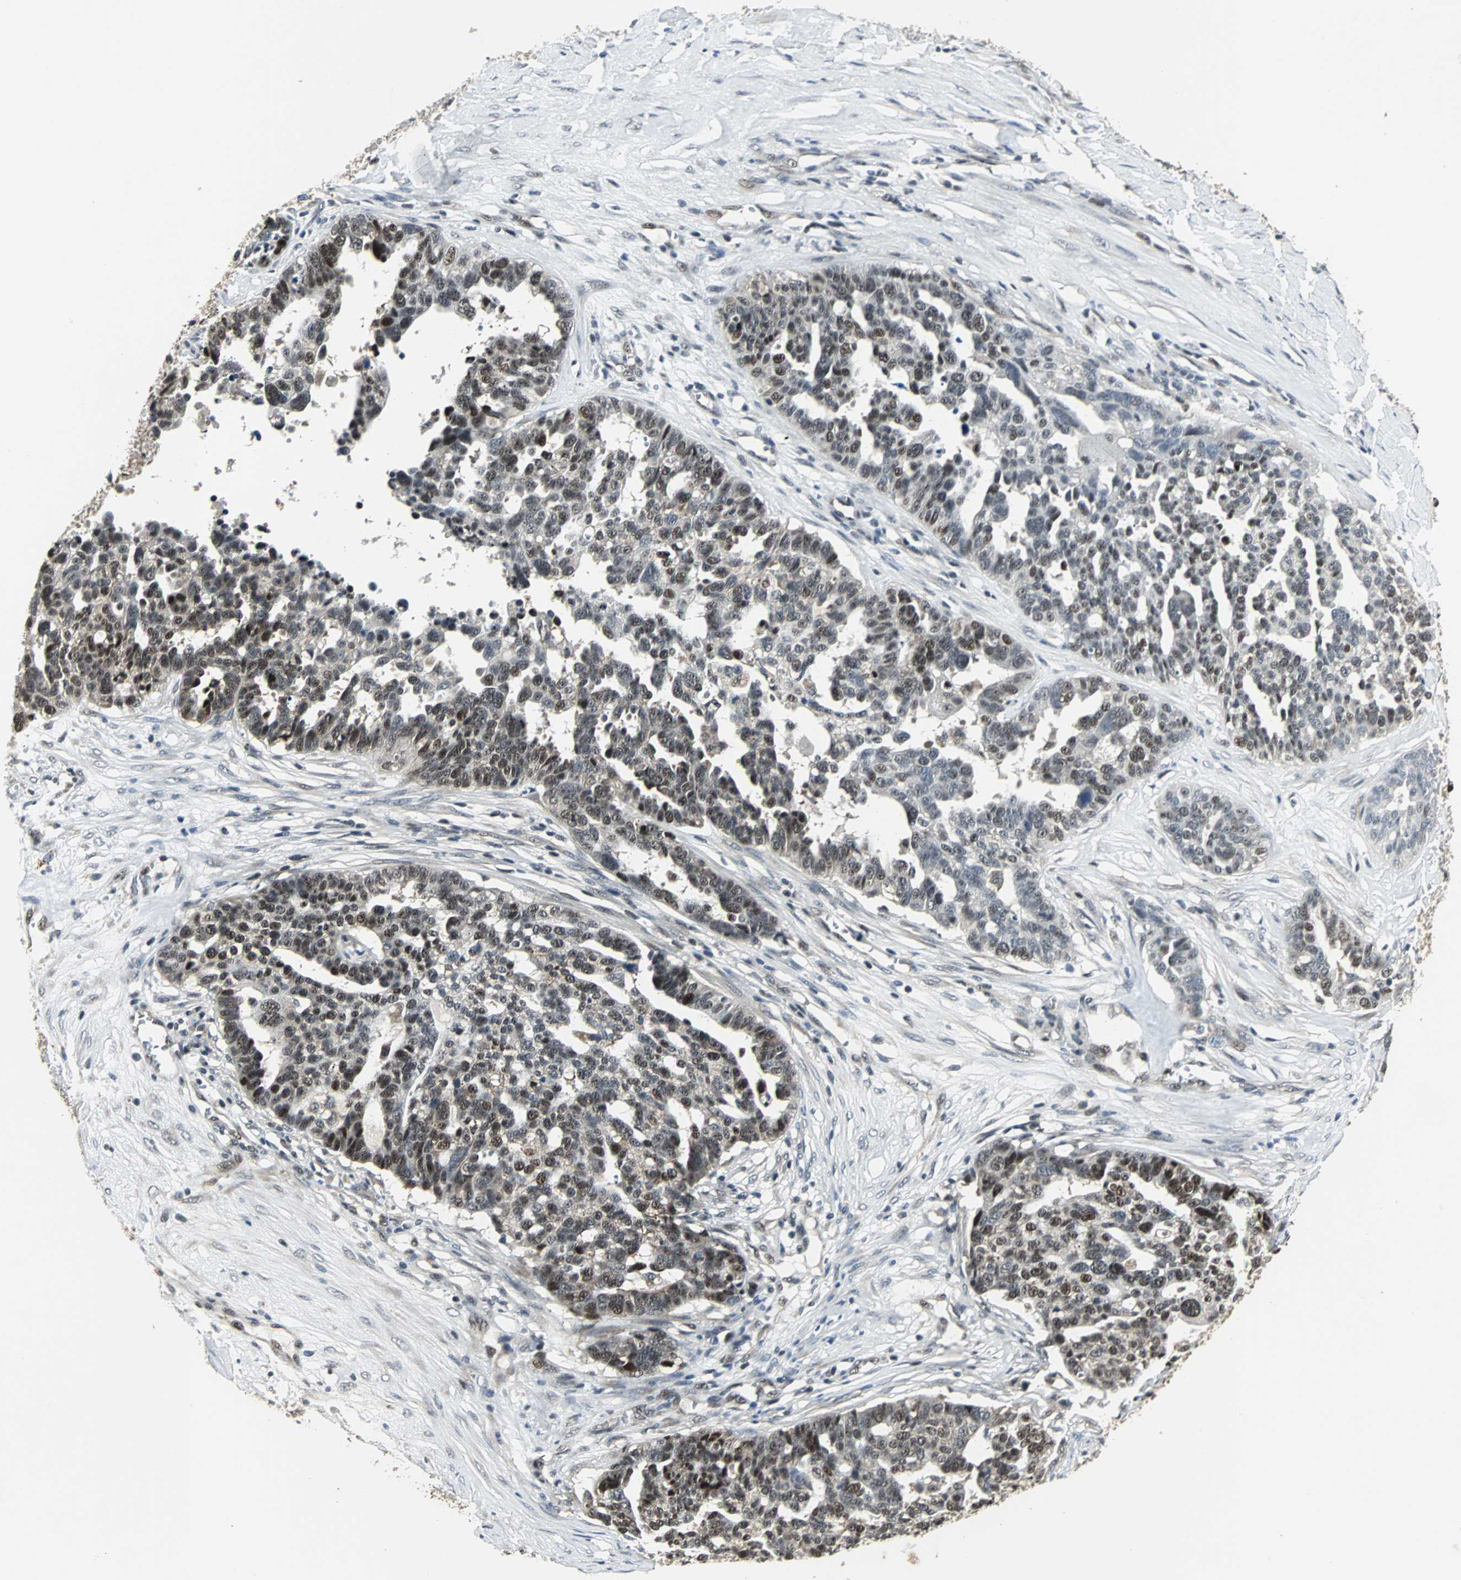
{"staining": {"intensity": "strong", "quantity": ">75%", "location": "nuclear"}, "tissue": "ovarian cancer", "cell_type": "Tumor cells", "image_type": "cancer", "snomed": [{"axis": "morphology", "description": "Cystadenocarcinoma, serous, NOS"}, {"axis": "topography", "description": "Ovary"}], "caption": "The immunohistochemical stain shows strong nuclear positivity in tumor cells of ovarian cancer (serous cystadenocarcinoma) tissue.", "gene": "MED4", "patient": {"sex": "female", "age": 59}}